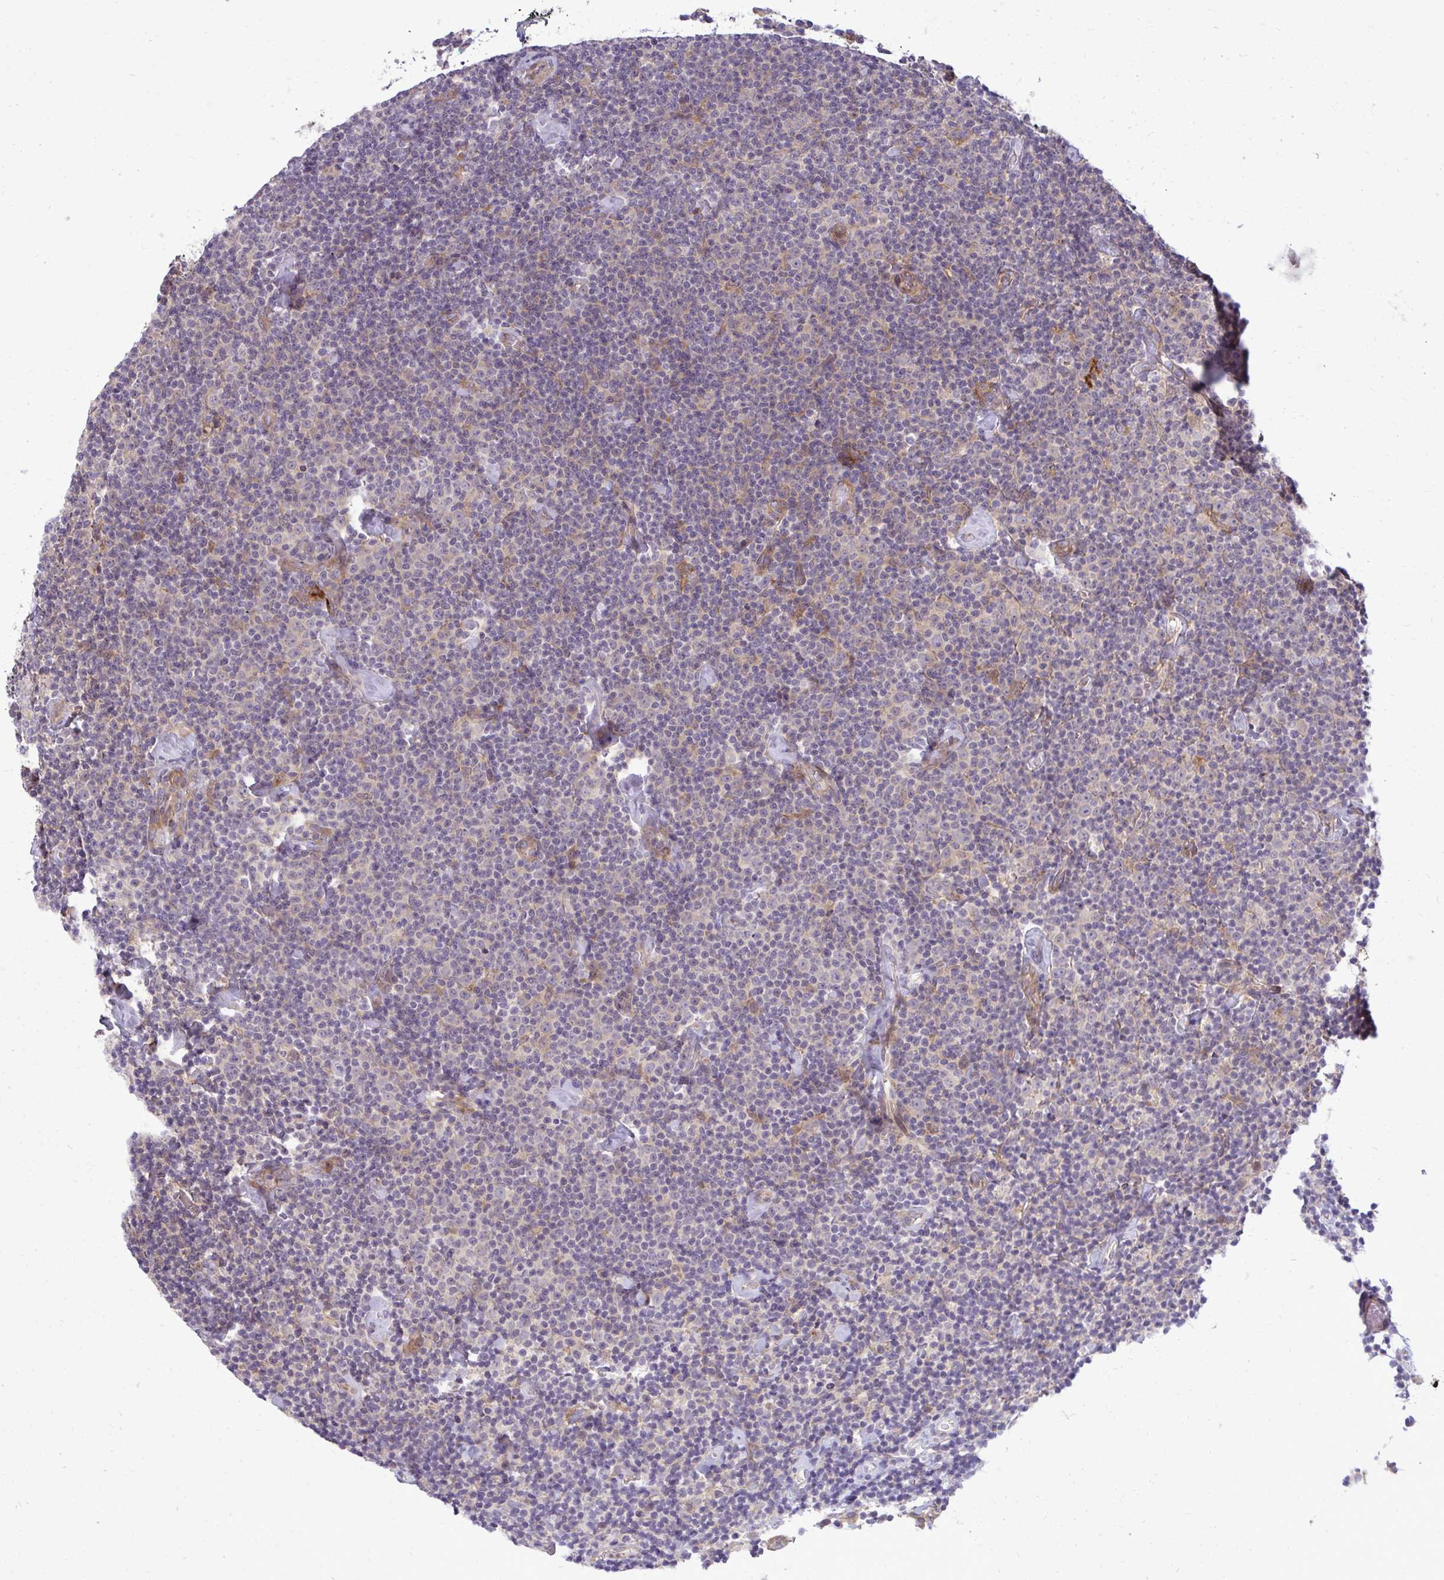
{"staining": {"intensity": "negative", "quantity": "none", "location": "none"}, "tissue": "lymphoma", "cell_type": "Tumor cells", "image_type": "cancer", "snomed": [{"axis": "morphology", "description": "Malignant lymphoma, non-Hodgkin's type, Low grade"}, {"axis": "topography", "description": "Lymph node"}], "caption": "DAB (3,3'-diaminobenzidine) immunohistochemical staining of lymphoma exhibits no significant expression in tumor cells.", "gene": "OXNAD1", "patient": {"sex": "male", "age": 81}}